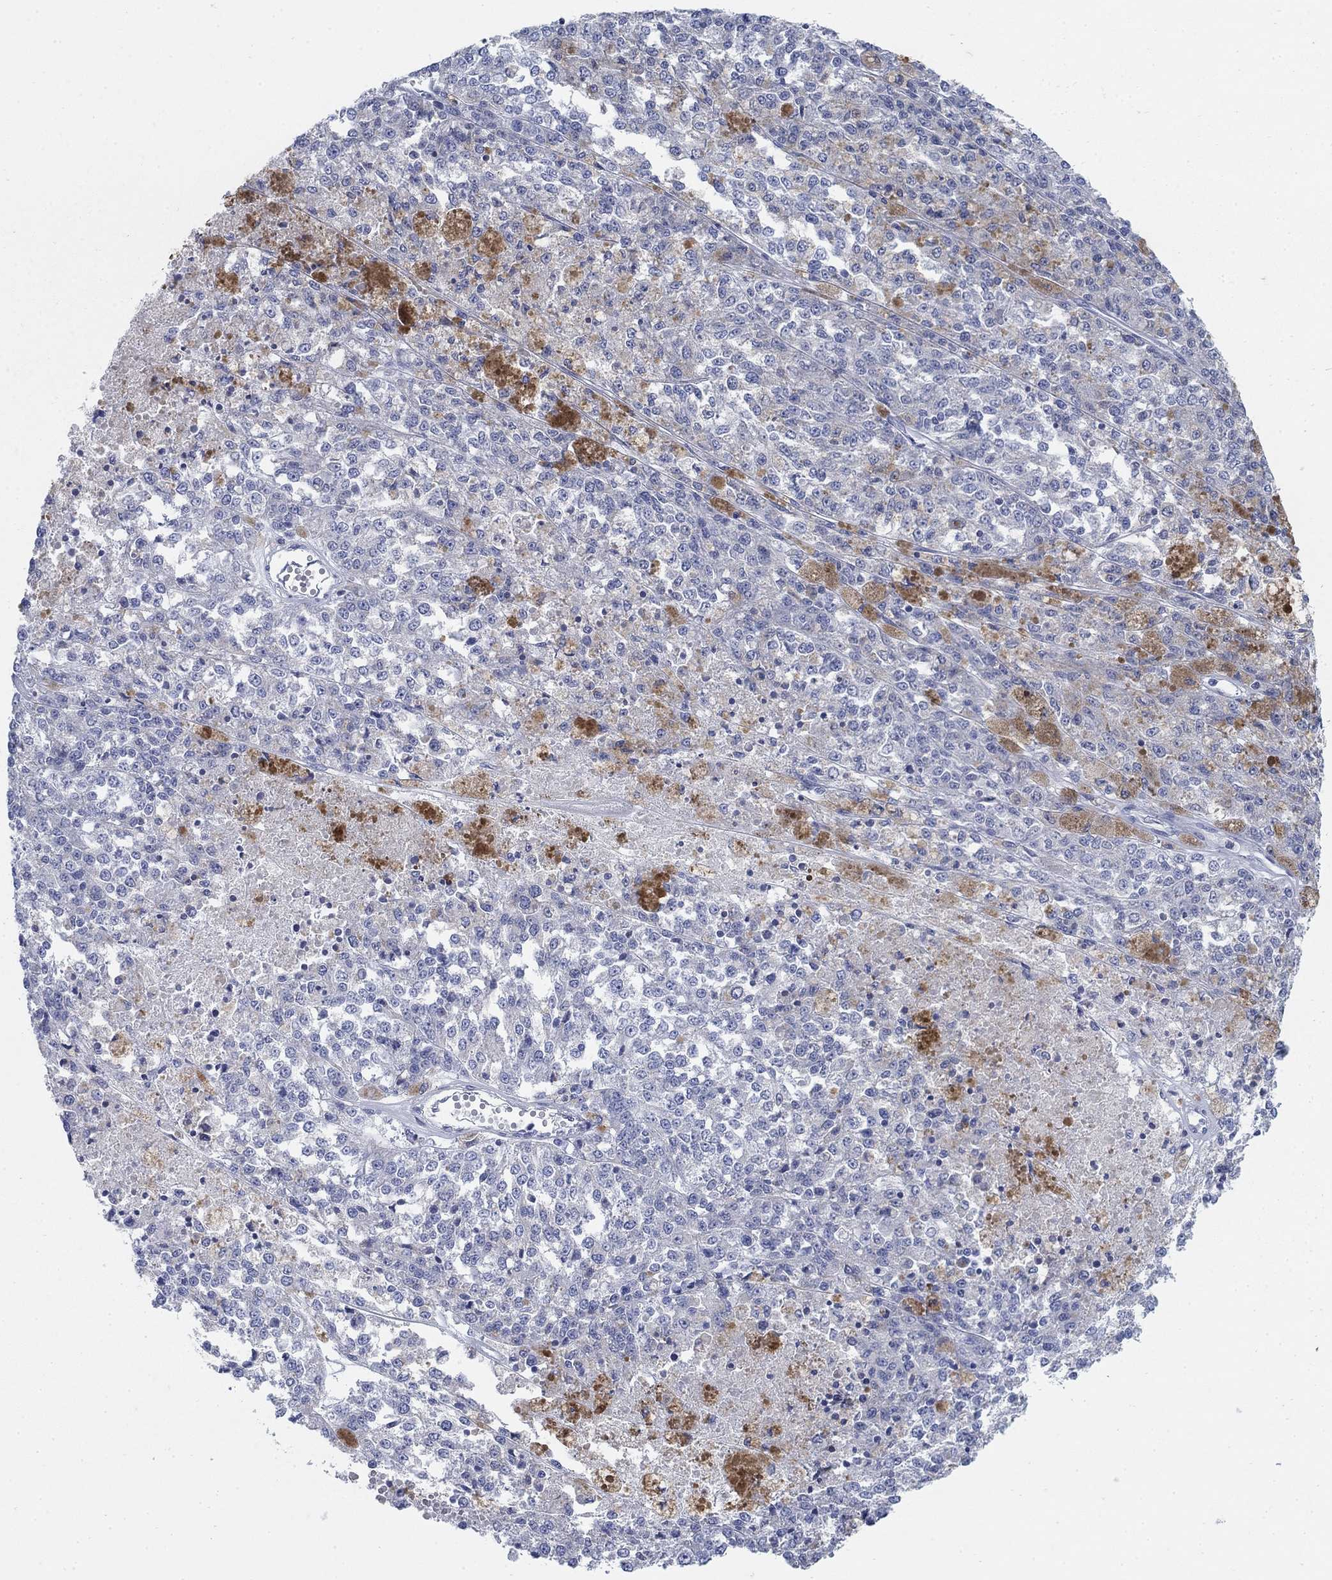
{"staining": {"intensity": "negative", "quantity": "none", "location": "none"}, "tissue": "melanoma", "cell_type": "Tumor cells", "image_type": "cancer", "snomed": [{"axis": "morphology", "description": "Malignant melanoma, Metastatic site"}, {"axis": "topography", "description": "Lymph node"}], "caption": "Tumor cells show no significant expression in malignant melanoma (metastatic site).", "gene": "SCCPDH", "patient": {"sex": "female", "age": 64}}